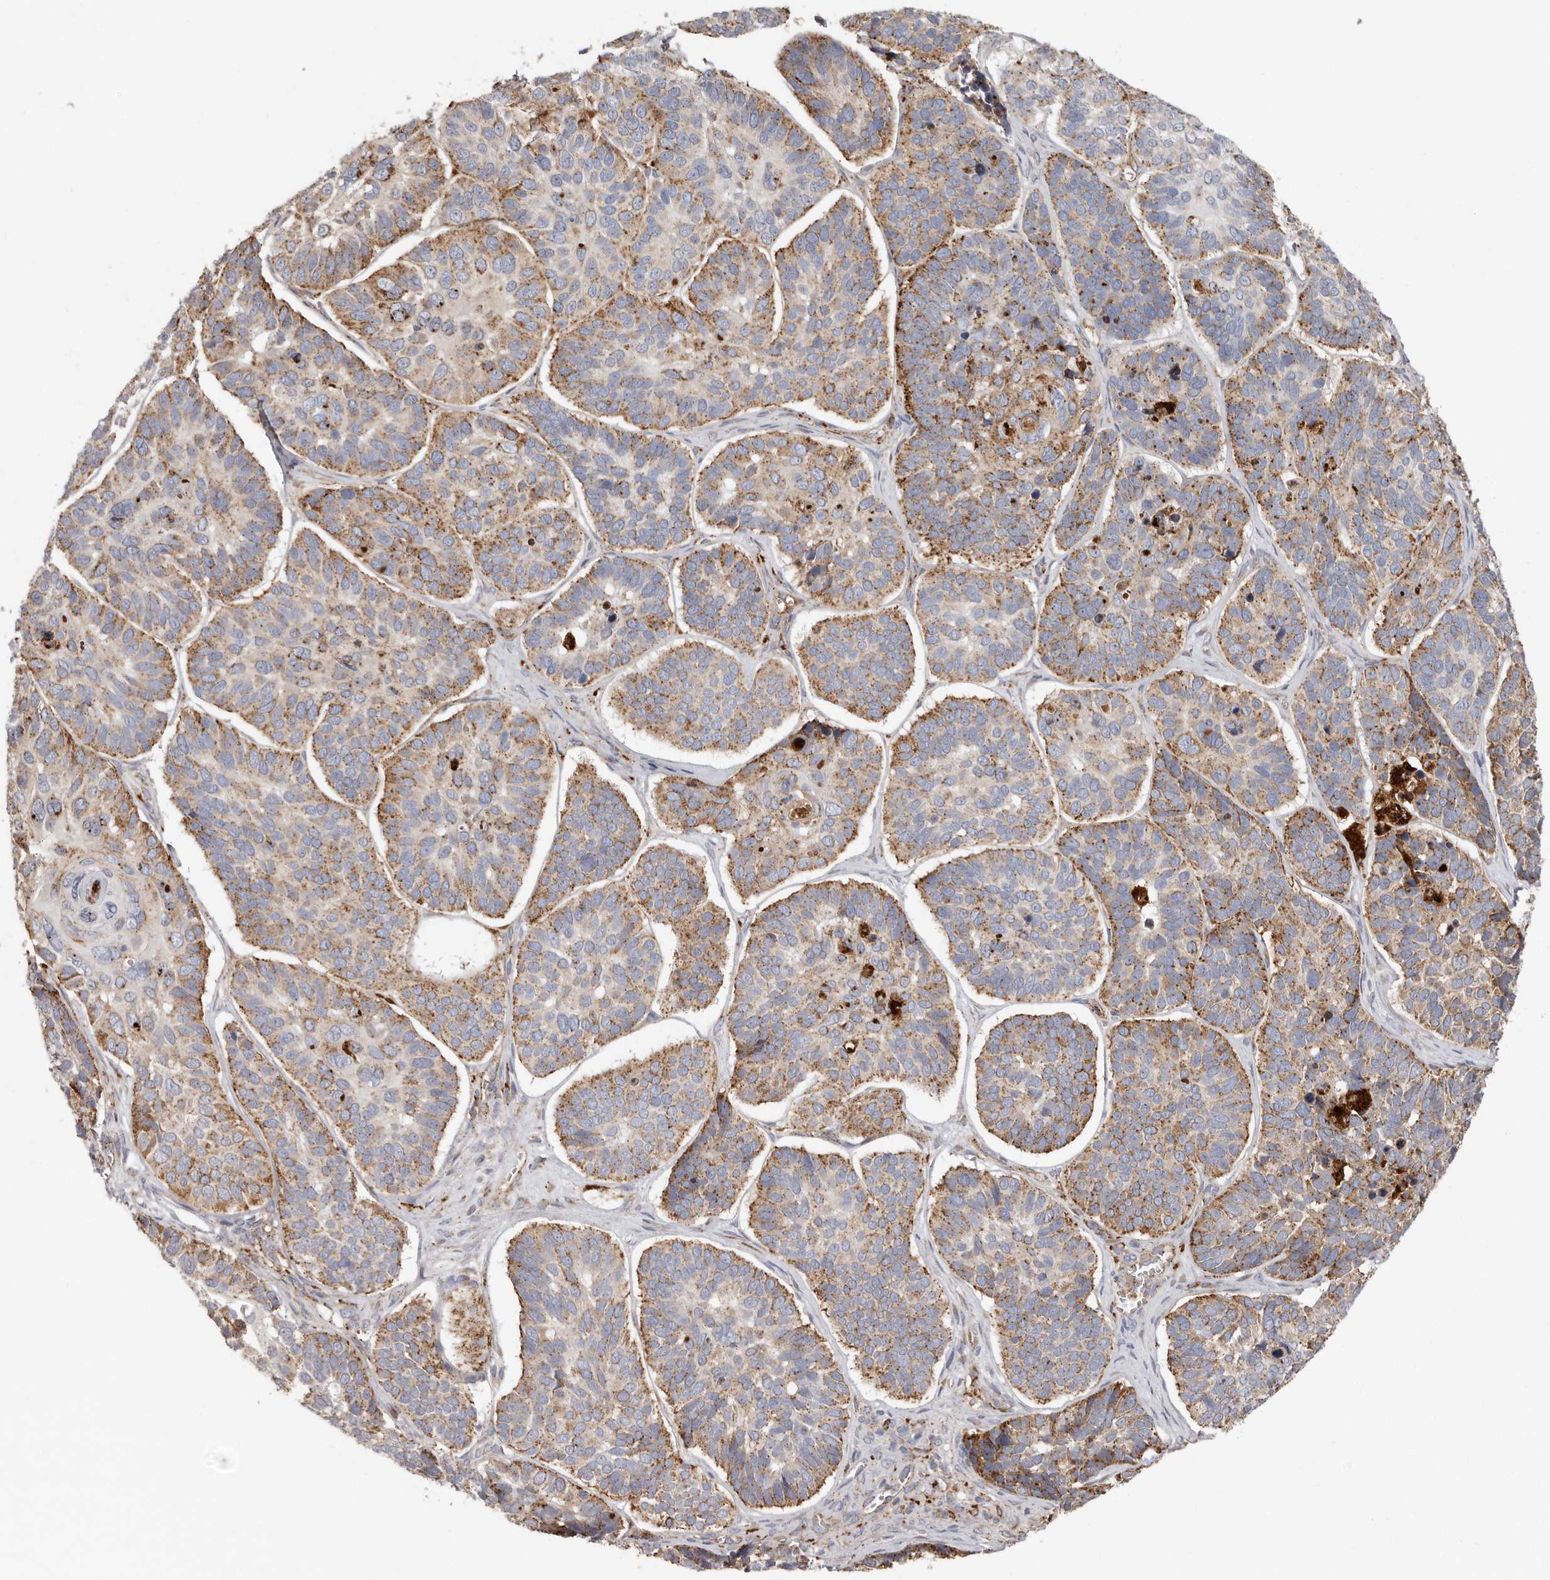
{"staining": {"intensity": "moderate", "quantity": "25%-75%", "location": "cytoplasmic/membranous"}, "tissue": "skin cancer", "cell_type": "Tumor cells", "image_type": "cancer", "snomed": [{"axis": "morphology", "description": "Basal cell carcinoma"}, {"axis": "topography", "description": "Skin"}], "caption": "IHC (DAB (3,3'-diaminobenzidine)) staining of human skin cancer (basal cell carcinoma) displays moderate cytoplasmic/membranous protein positivity in approximately 25%-75% of tumor cells.", "gene": "GRN", "patient": {"sex": "male", "age": 62}}